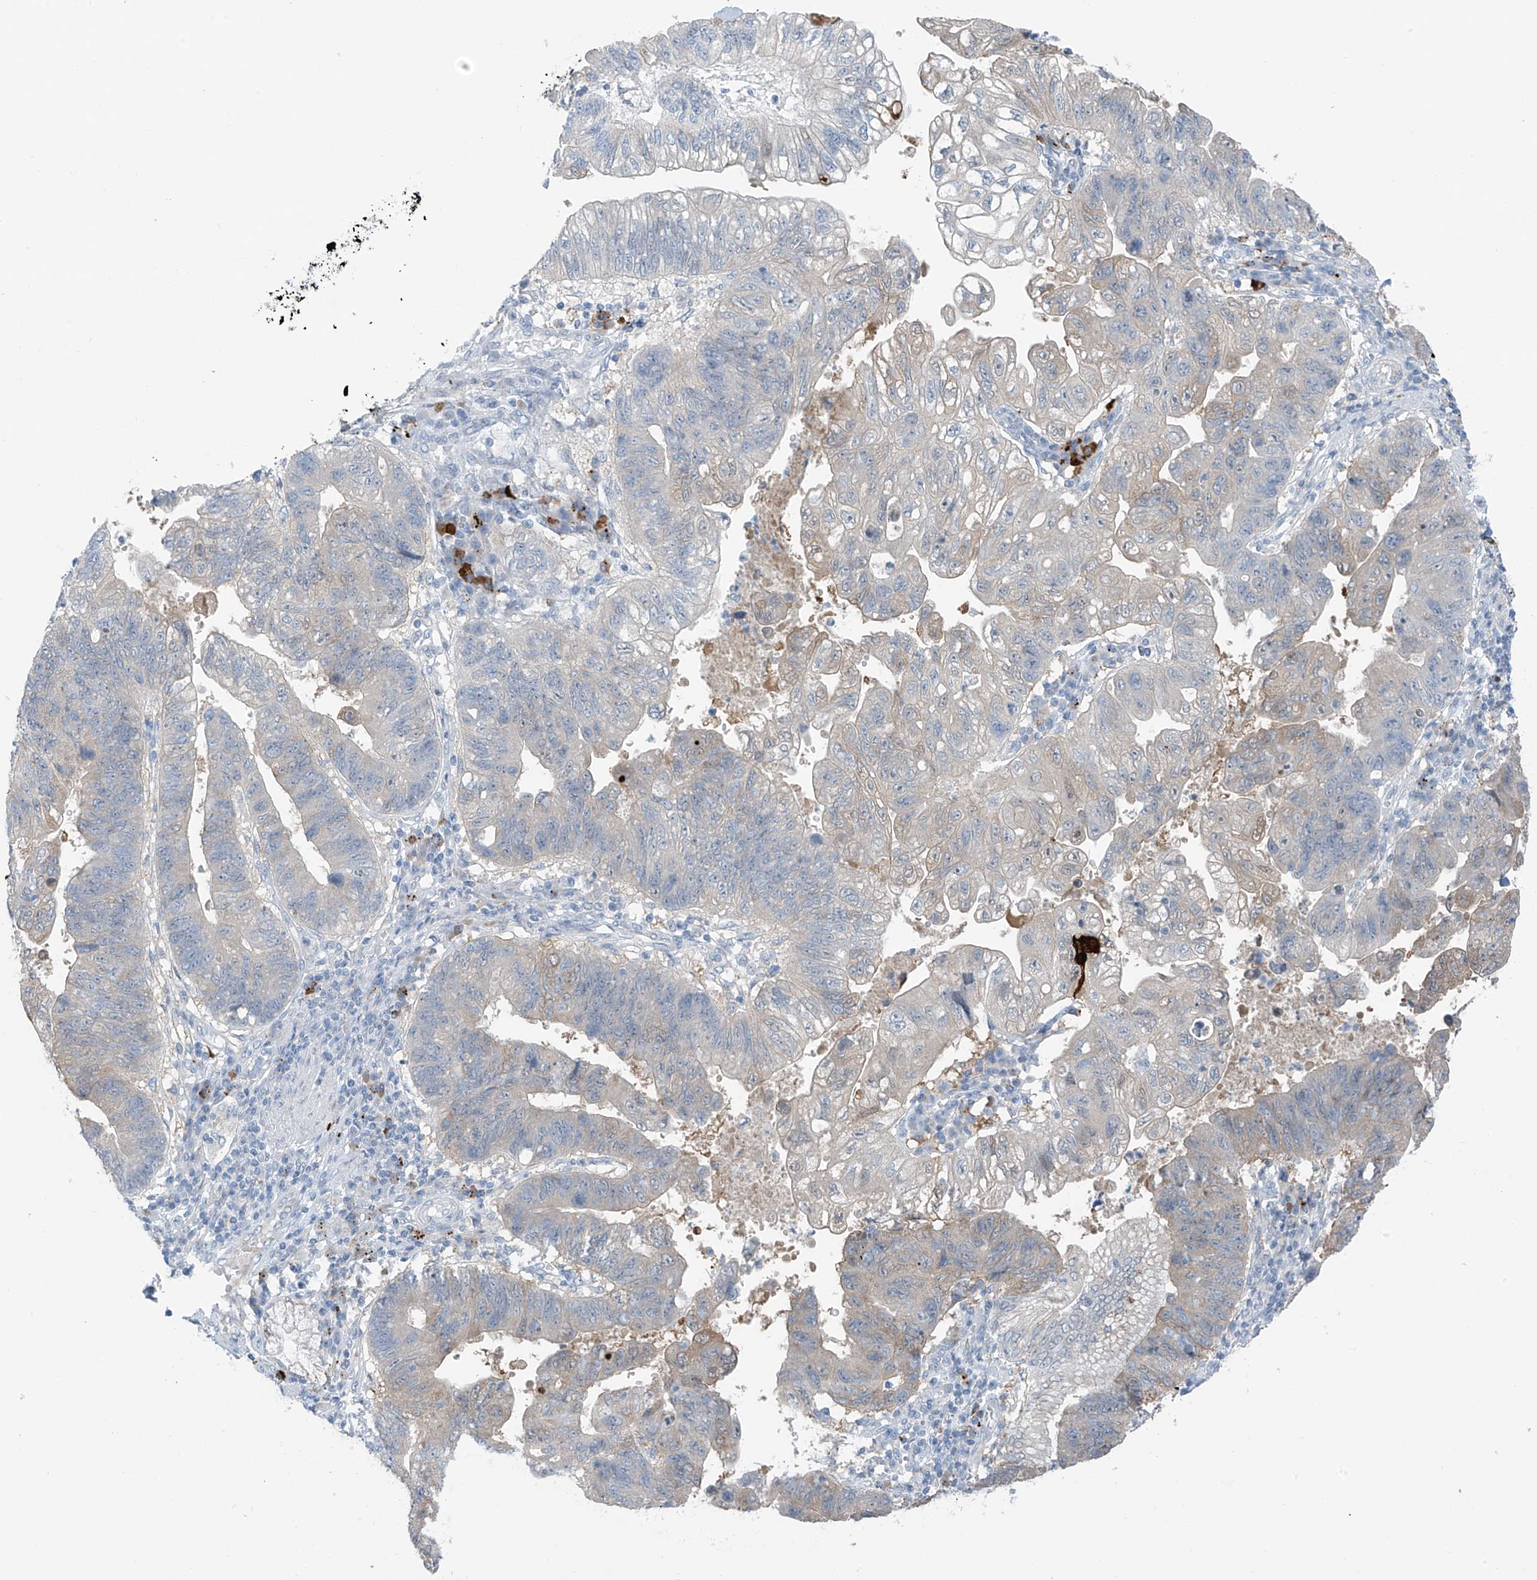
{"staining": {"intensity": "moderate", "quantity": "<25%", "location": "cytoplasmic/membranous"}, "tissue": "stomach cancer", "cell_type": "Tumor cells", "image_type": "cancer", "snomed": [{"axis": "morphology", "description": "Adenocarcinoma, NOS"}, {"axis": "topography", "description": "Stomach"}], "caption": "Tumor cells show low levels of moderate cytoplasmic/membranous staining in about <25% of cells in human adenocarcinoma (stomach).", "gene": "ZNF793", "patient": {"sex": "male", "age": 59}}